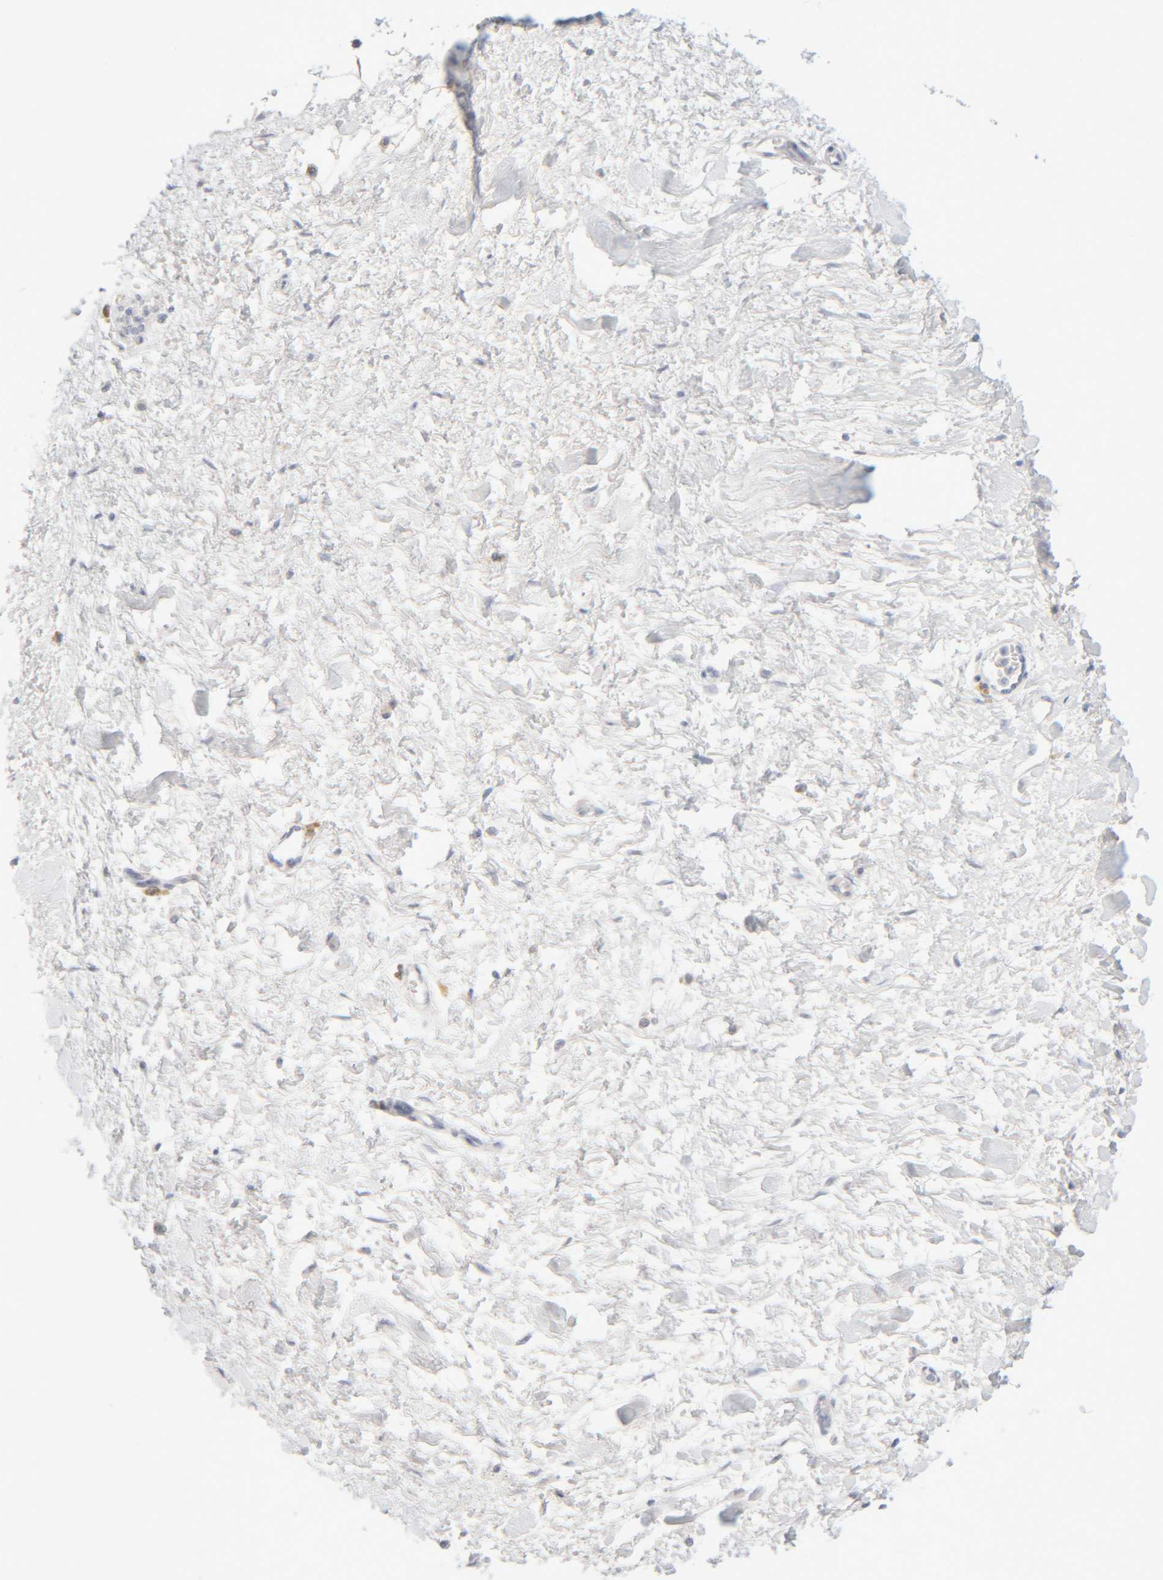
{"staining": {"intensity": "weak", "quantity": "25%-75%", "location": "cytoplasmic/membranous"}, "tissue": "adipose tissue", "cell_type": "Adipocytes", "image_type": "normal", "snomed": [{"axis": "morphology", "description": "Normal tissue, NOS"}, {"axis": "topography", "description": "Kidney"}, {"axis": "topography", "description": "Peripheral nerve tissue"}], "caption": "Immunohistochemical staining of unremarkable adipose tissue demonstrates low levels of weak cytoplasmic/membranous expression in approximately 25%-75% of adipocytes.", "gene": "RIDA", "patient": {"sex": "male", "age": 7}}